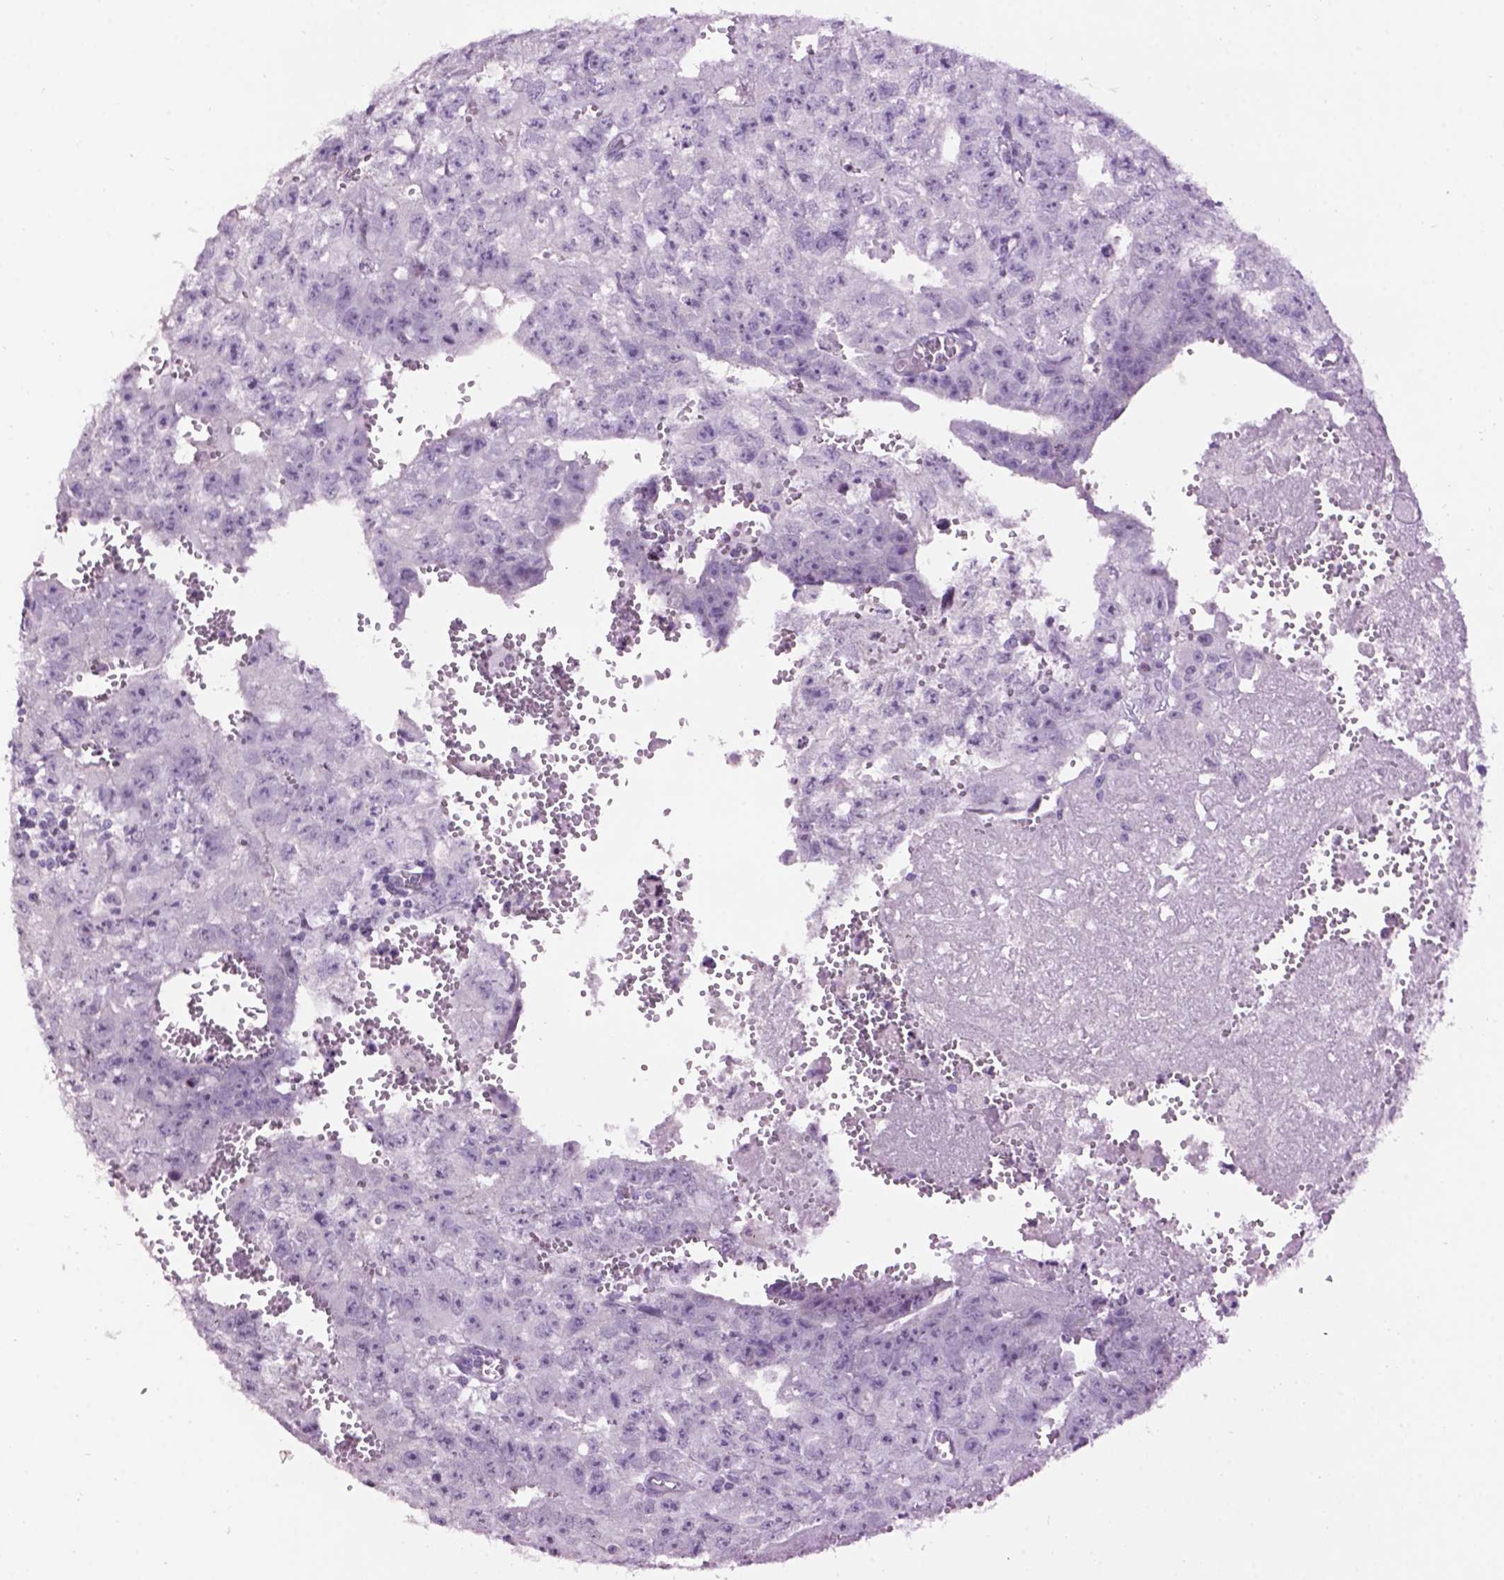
{"staining": {"intensity": "negative", "quantity": "none", "location": "none"}, "tissue": "testis cancer", "cell_type": "Tumor cells", "image_type": "cancer", "snomed": [{"axis": "morphology", "description": "Carcinoma, Embryonal, NOS"}, {"axis": "morphology", "description": "Teratoma, malignant, NOS"}, {"axis": "topography", "description": "Testis"}], "caption": "The image shows no significant positivity in tumor cells of testis cancer.", "gene": "TH", "patient": {"sex": "male", "age": 24}}